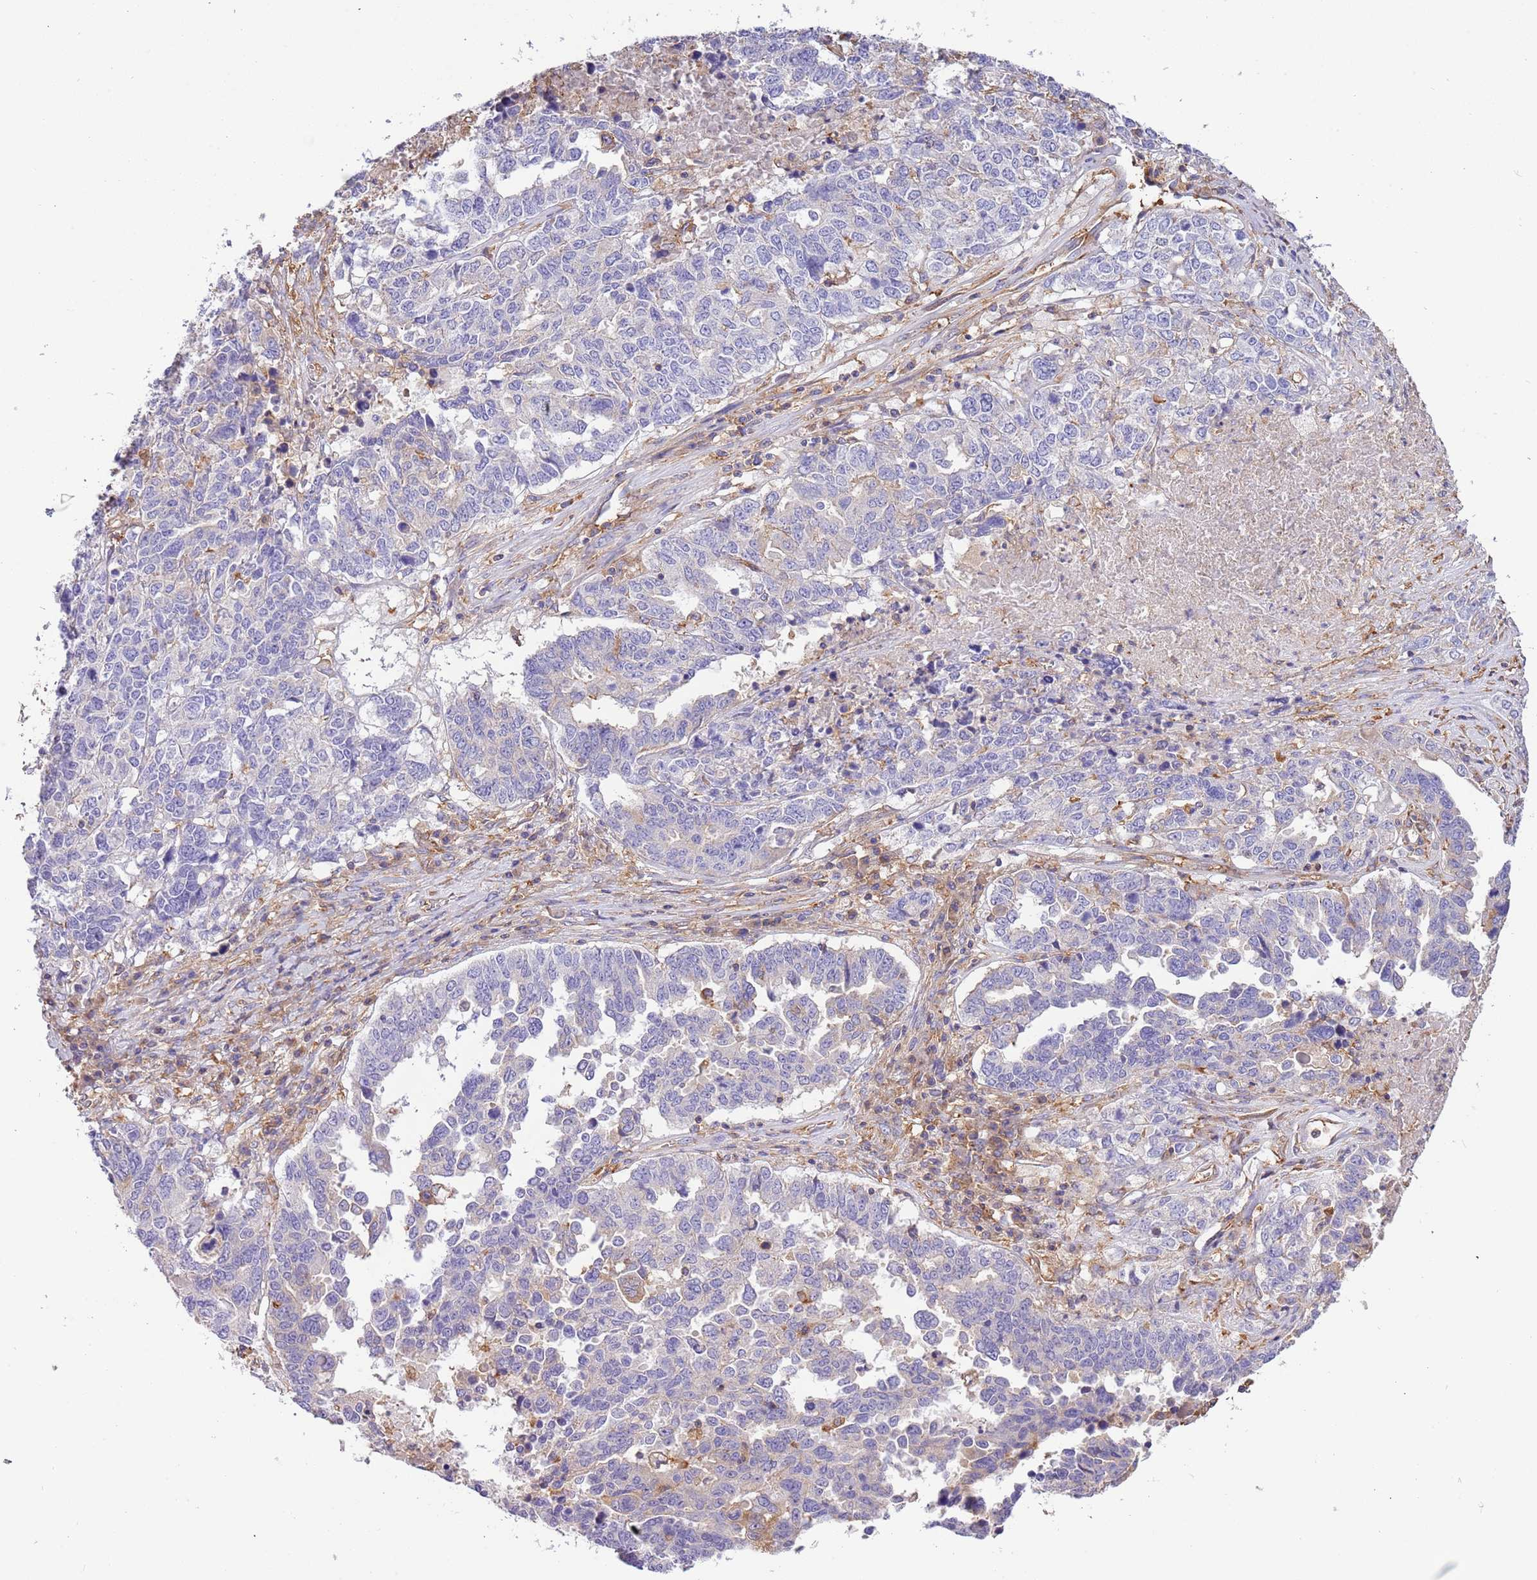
{"staining": {"intensity": "weak", "quantity": "<25%", "location": "cytoplasmic/membranous"}, "tissue": "ovarian cancer", "cell_type": "Tumor cells", "image_type": "cancer", "snomed": [{"axis": "morphology", "description": "Carcinoma, endometroid"}, {"axis": "topography", "description": "Ovary"}], "caption": "Tumor cells are negative for brown protein staining in ovarian cancer.", "gene": "NAALADL1", "patient": {"sex": "female", "age": 62}}